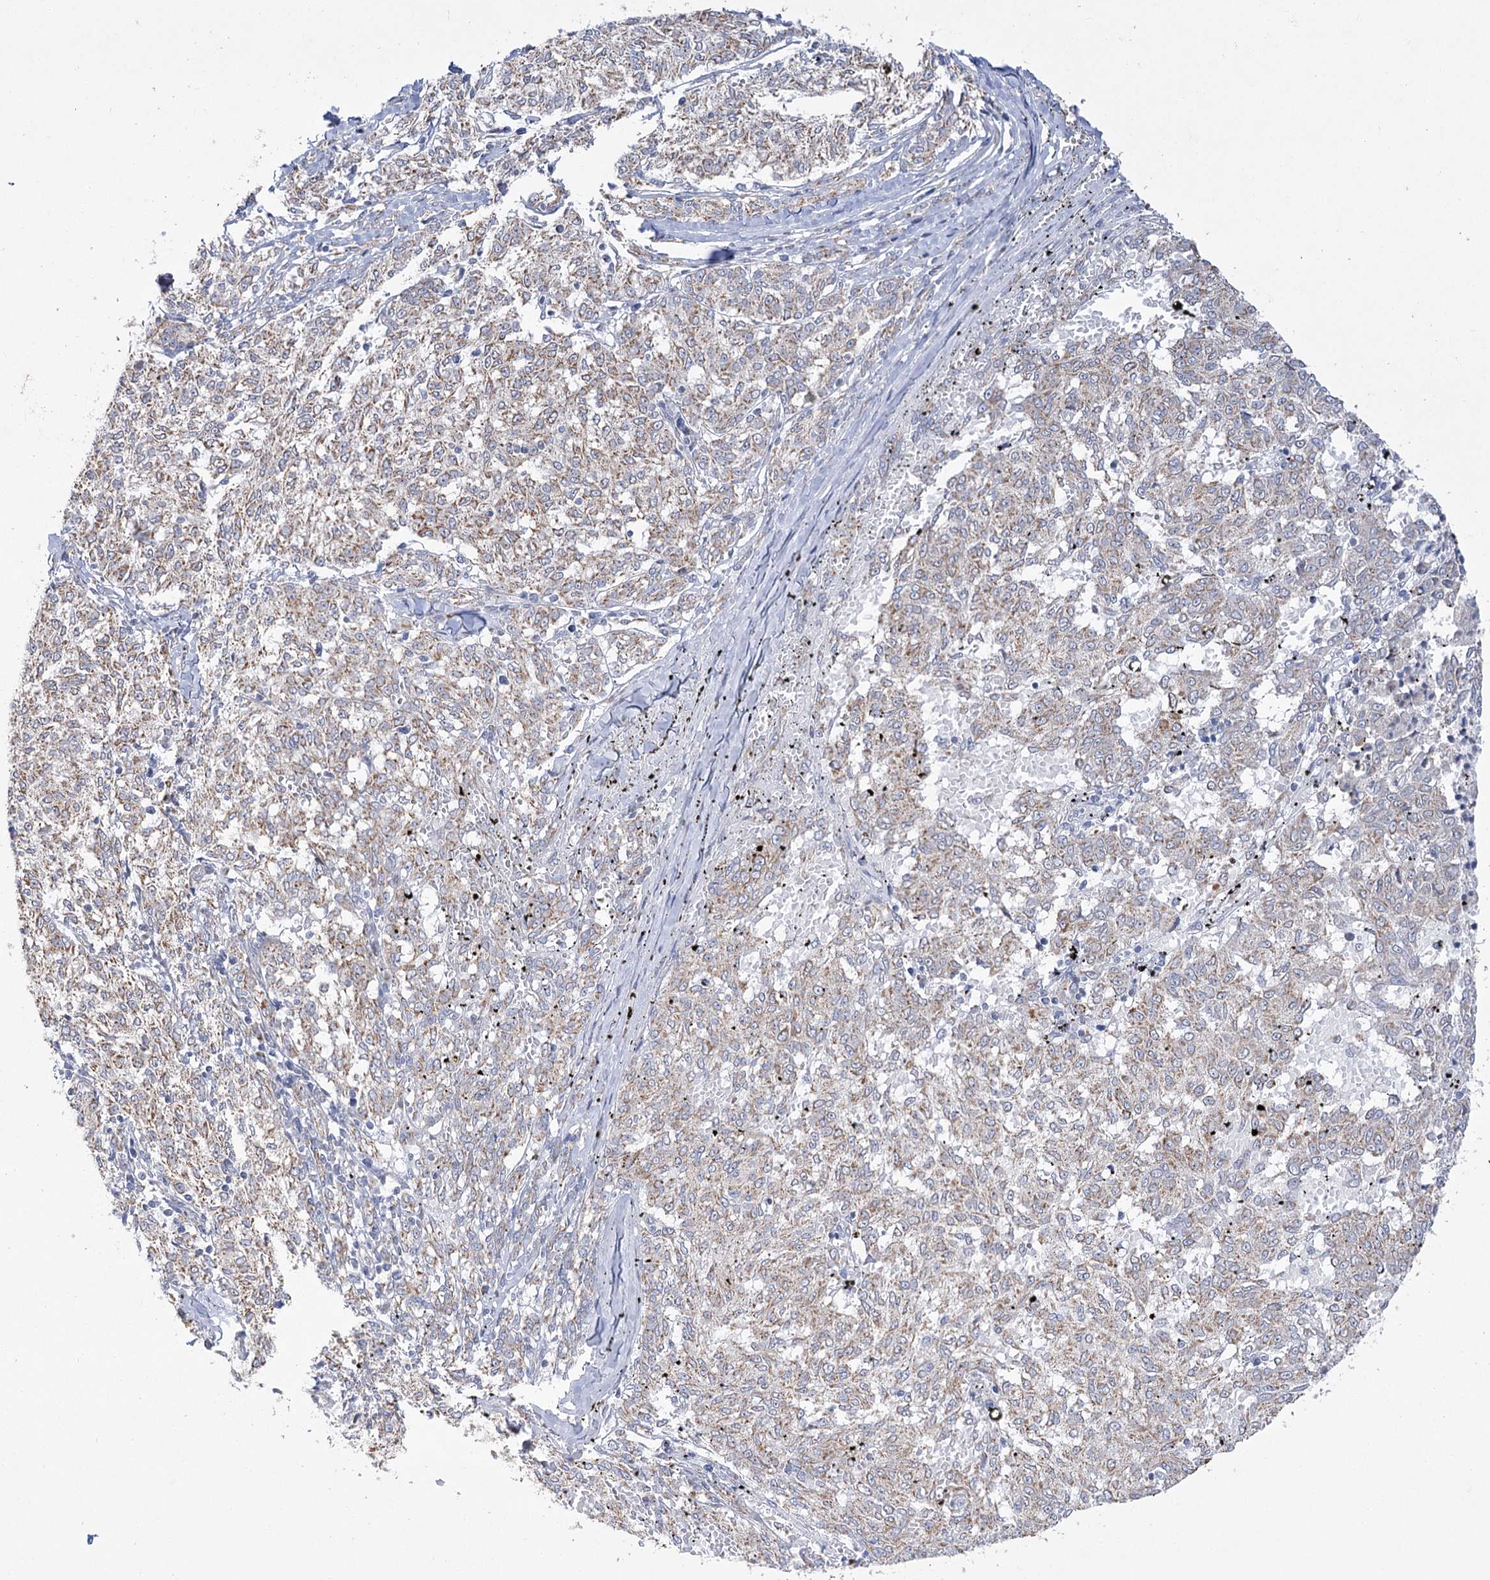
{"staining": {"intensity": "weak", "quantity": ">75%", "location": "cytoplasmic/membranous"}, "tissue": "melanoma", "cell_type": "Tumor cells", "image_type": "cancer", "snomed": [{"axis": "morphology", "description": "Malignant melanoma, NOS"}, {"axis": "topography", "description": "Skin"}], "caption": "There is low levels of weak cytoplasmic/membranous expression in tumor cells of melanoma, as demonstrated by immunohistochemical staining (brown color).", "gene": "ECHDC3", "patient": {"sex": "female", "age": 72}}